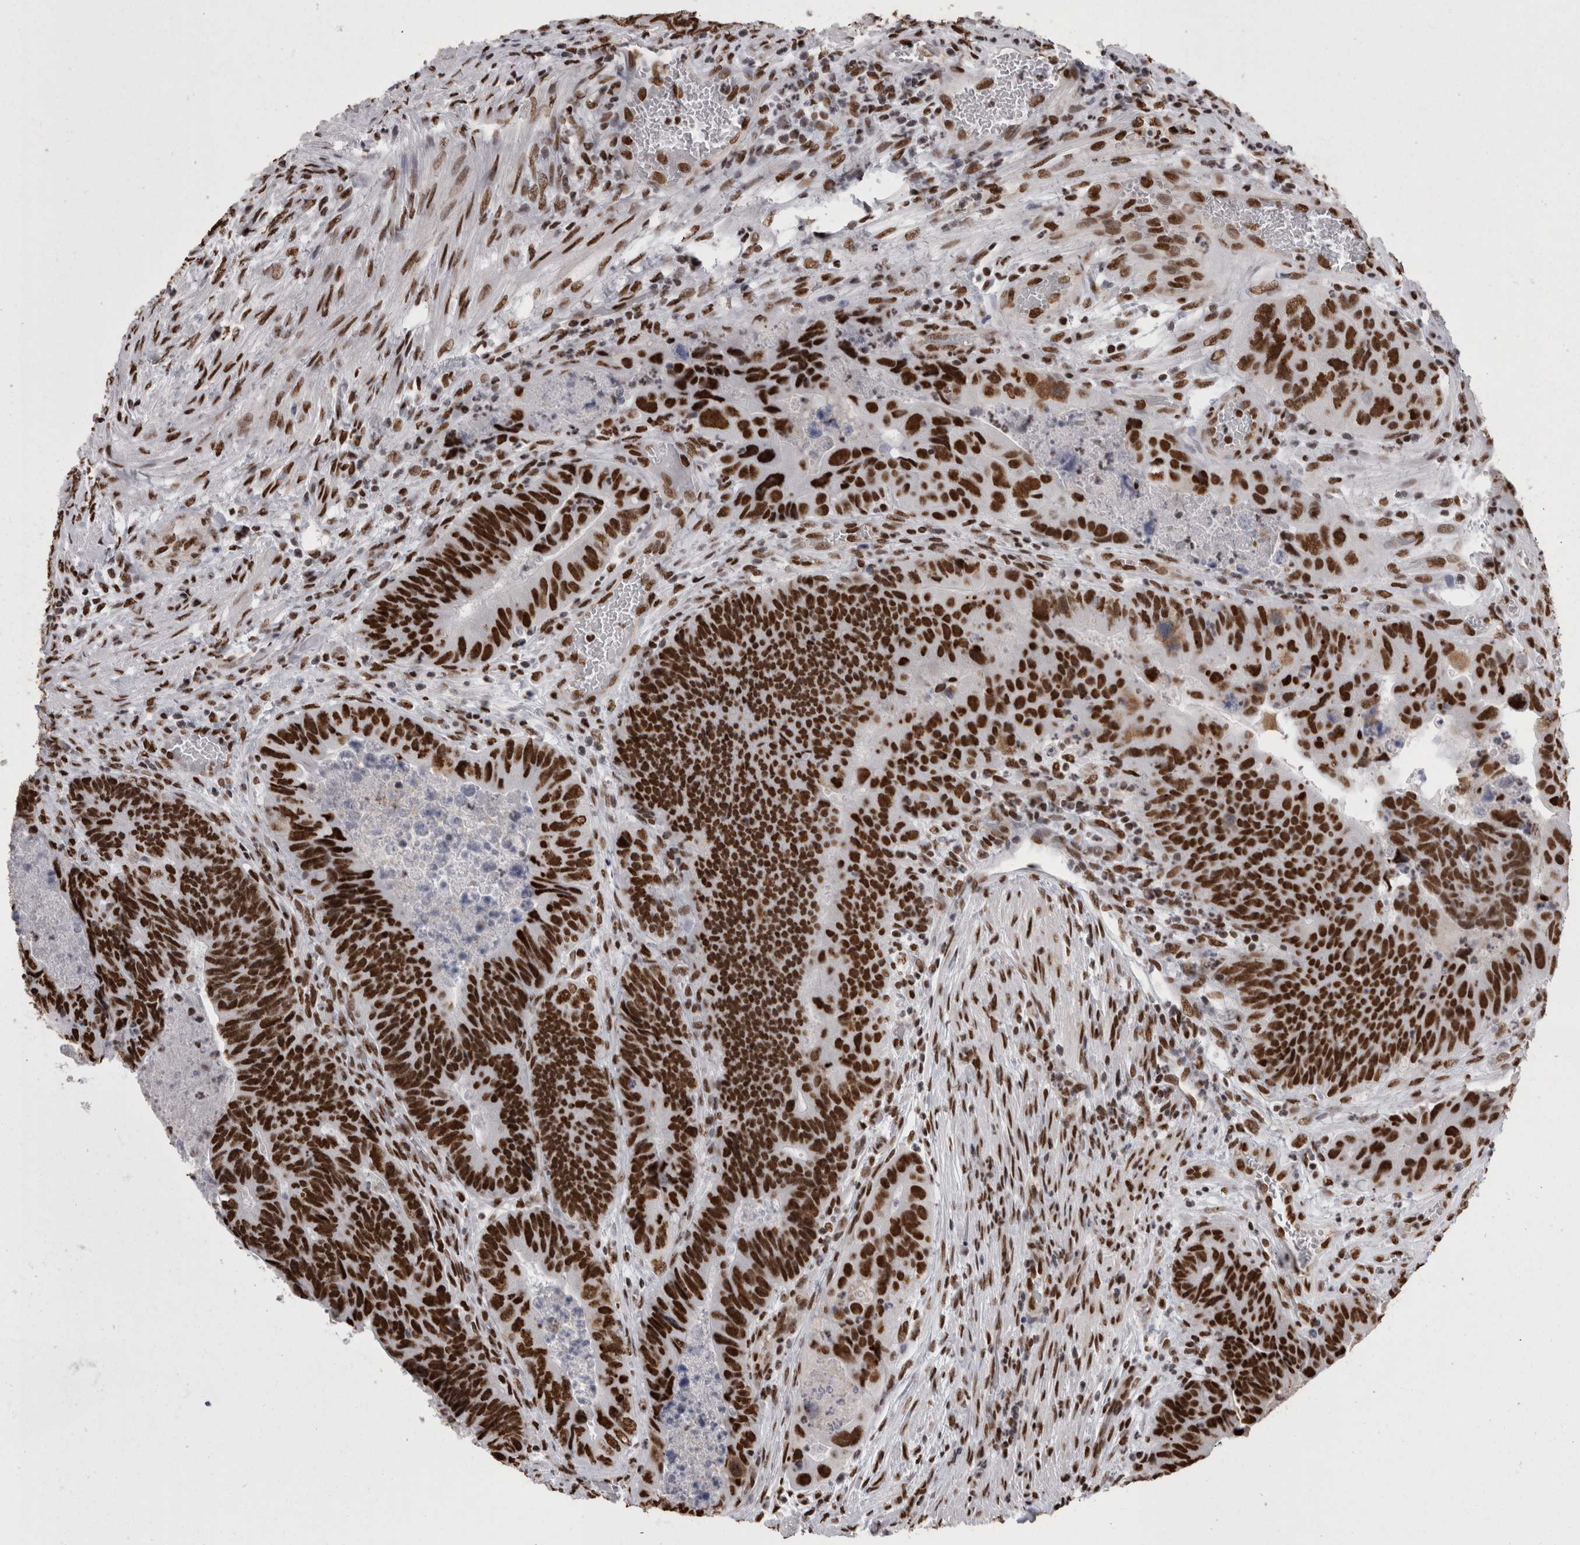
{"staining": {"intensity": "strong", "quantity": ">75%", "location": "nuclear"}, "tissue": "colorectal cancer", "cell_type": "Tumor cells", "image_type": "cancer", "snomed": [{"axis": "morphology", "description": "Adenocarcinoma, NOS"}, {"axis": "topography", "description": "Rectum"}], "caption": "Human colorectal adenocarcinoma stained with a brown dye reveals strong nuclear positive staining in approximately >75% of tumor cells.", "gene": "HNRNPM", "patient": {"sex": "male", "age": 63}}